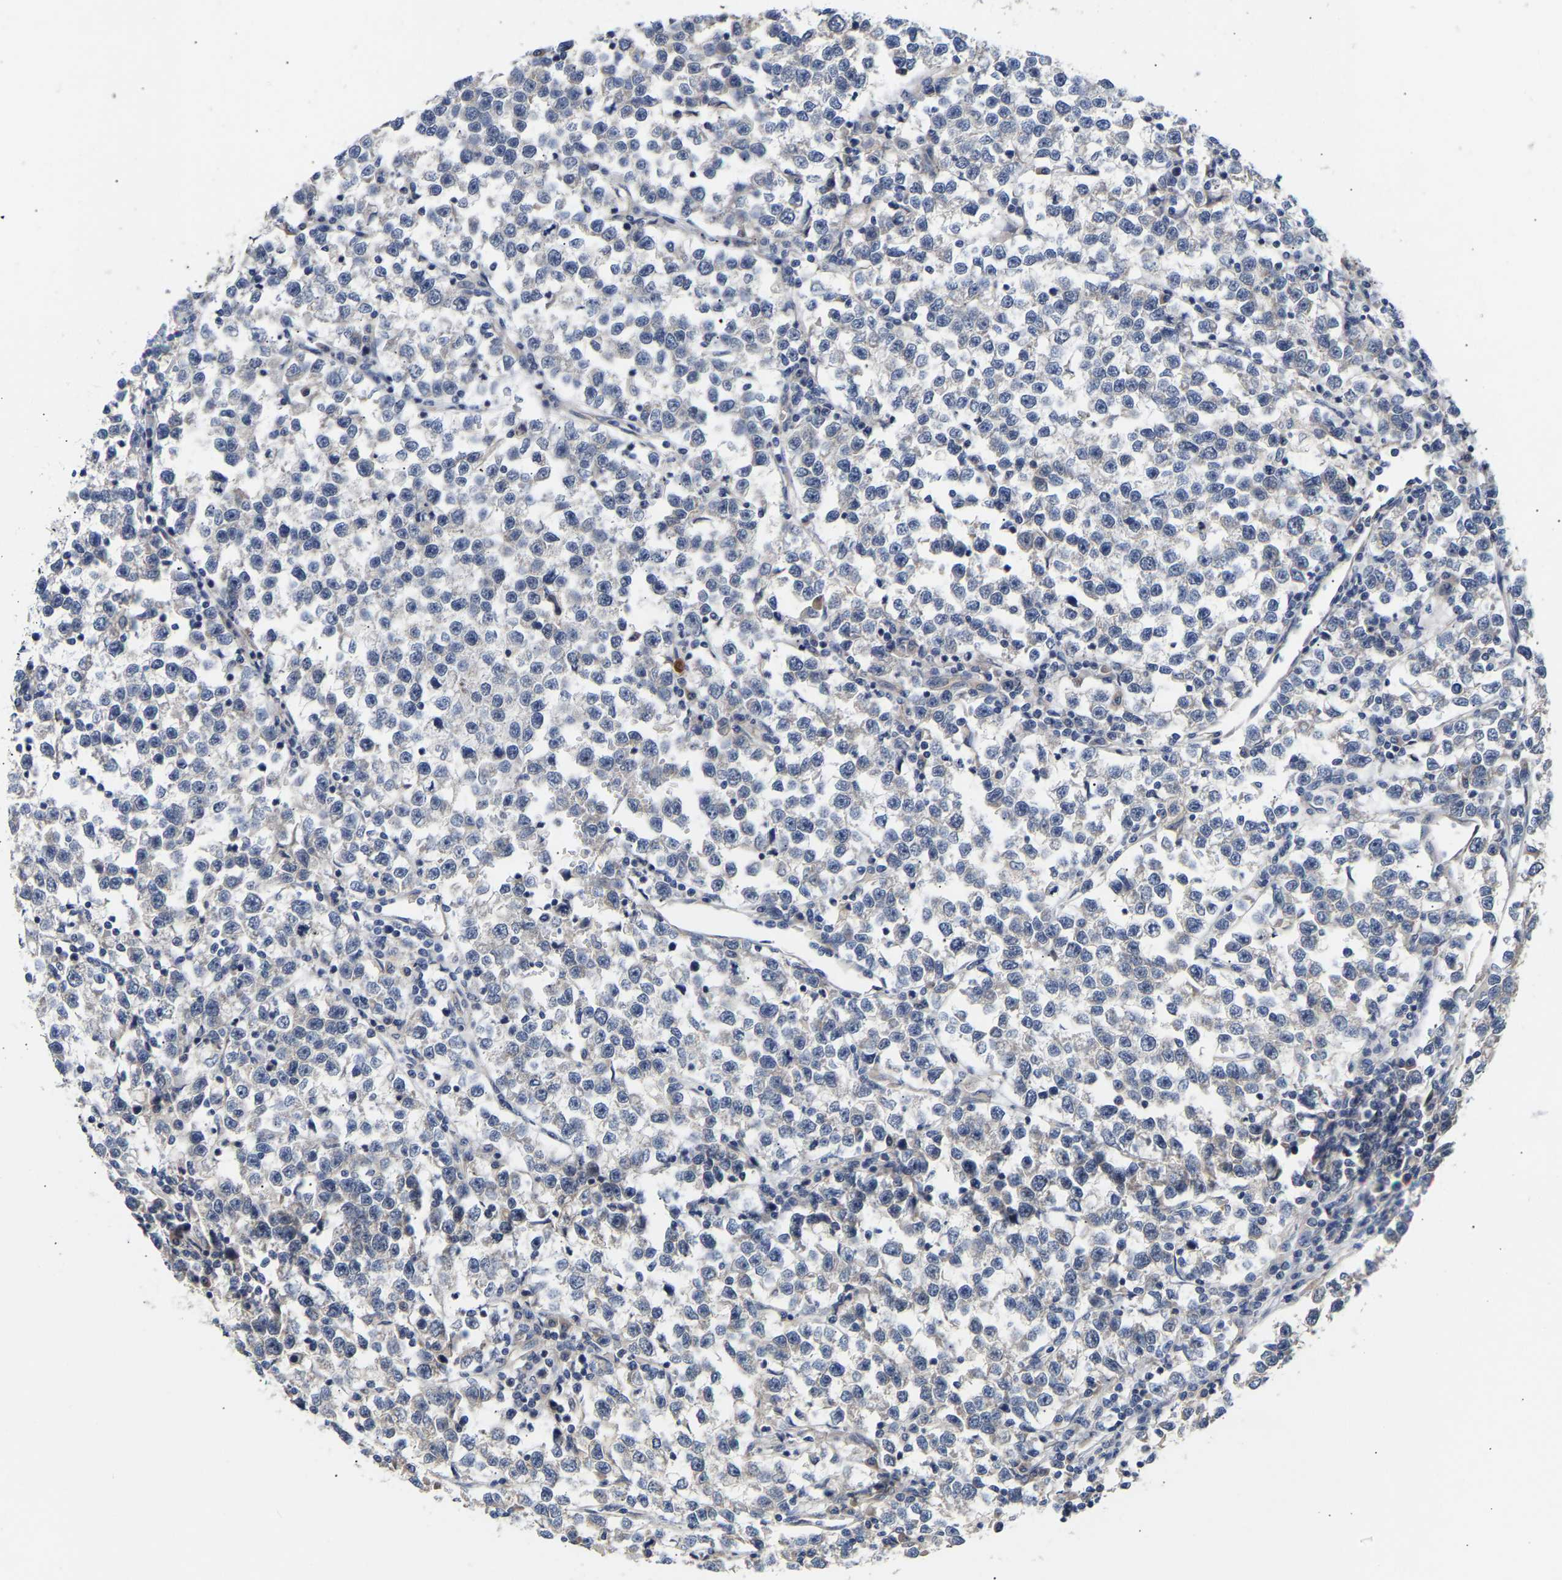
{"staining": {"intensity": "negative", "quantity": "none", "location": "none"}, "tissue": "testis cancer", "cell_type": "Tumor cells", "image_type": "cancer", "snomed": [{"axis": "morphology", "description": "Normal tissue, NOS"}, {"axis": "morphology", "description": "Seminoma, NOS"}, {"axis": "topography", "description": "Testis"}], "caption": "Testis cancer stained for a protein using immunohistochemistry exhibits no positivity tumor cells.", "gene": "KASH5", "patient": {"sex": "male", "age": 43}}